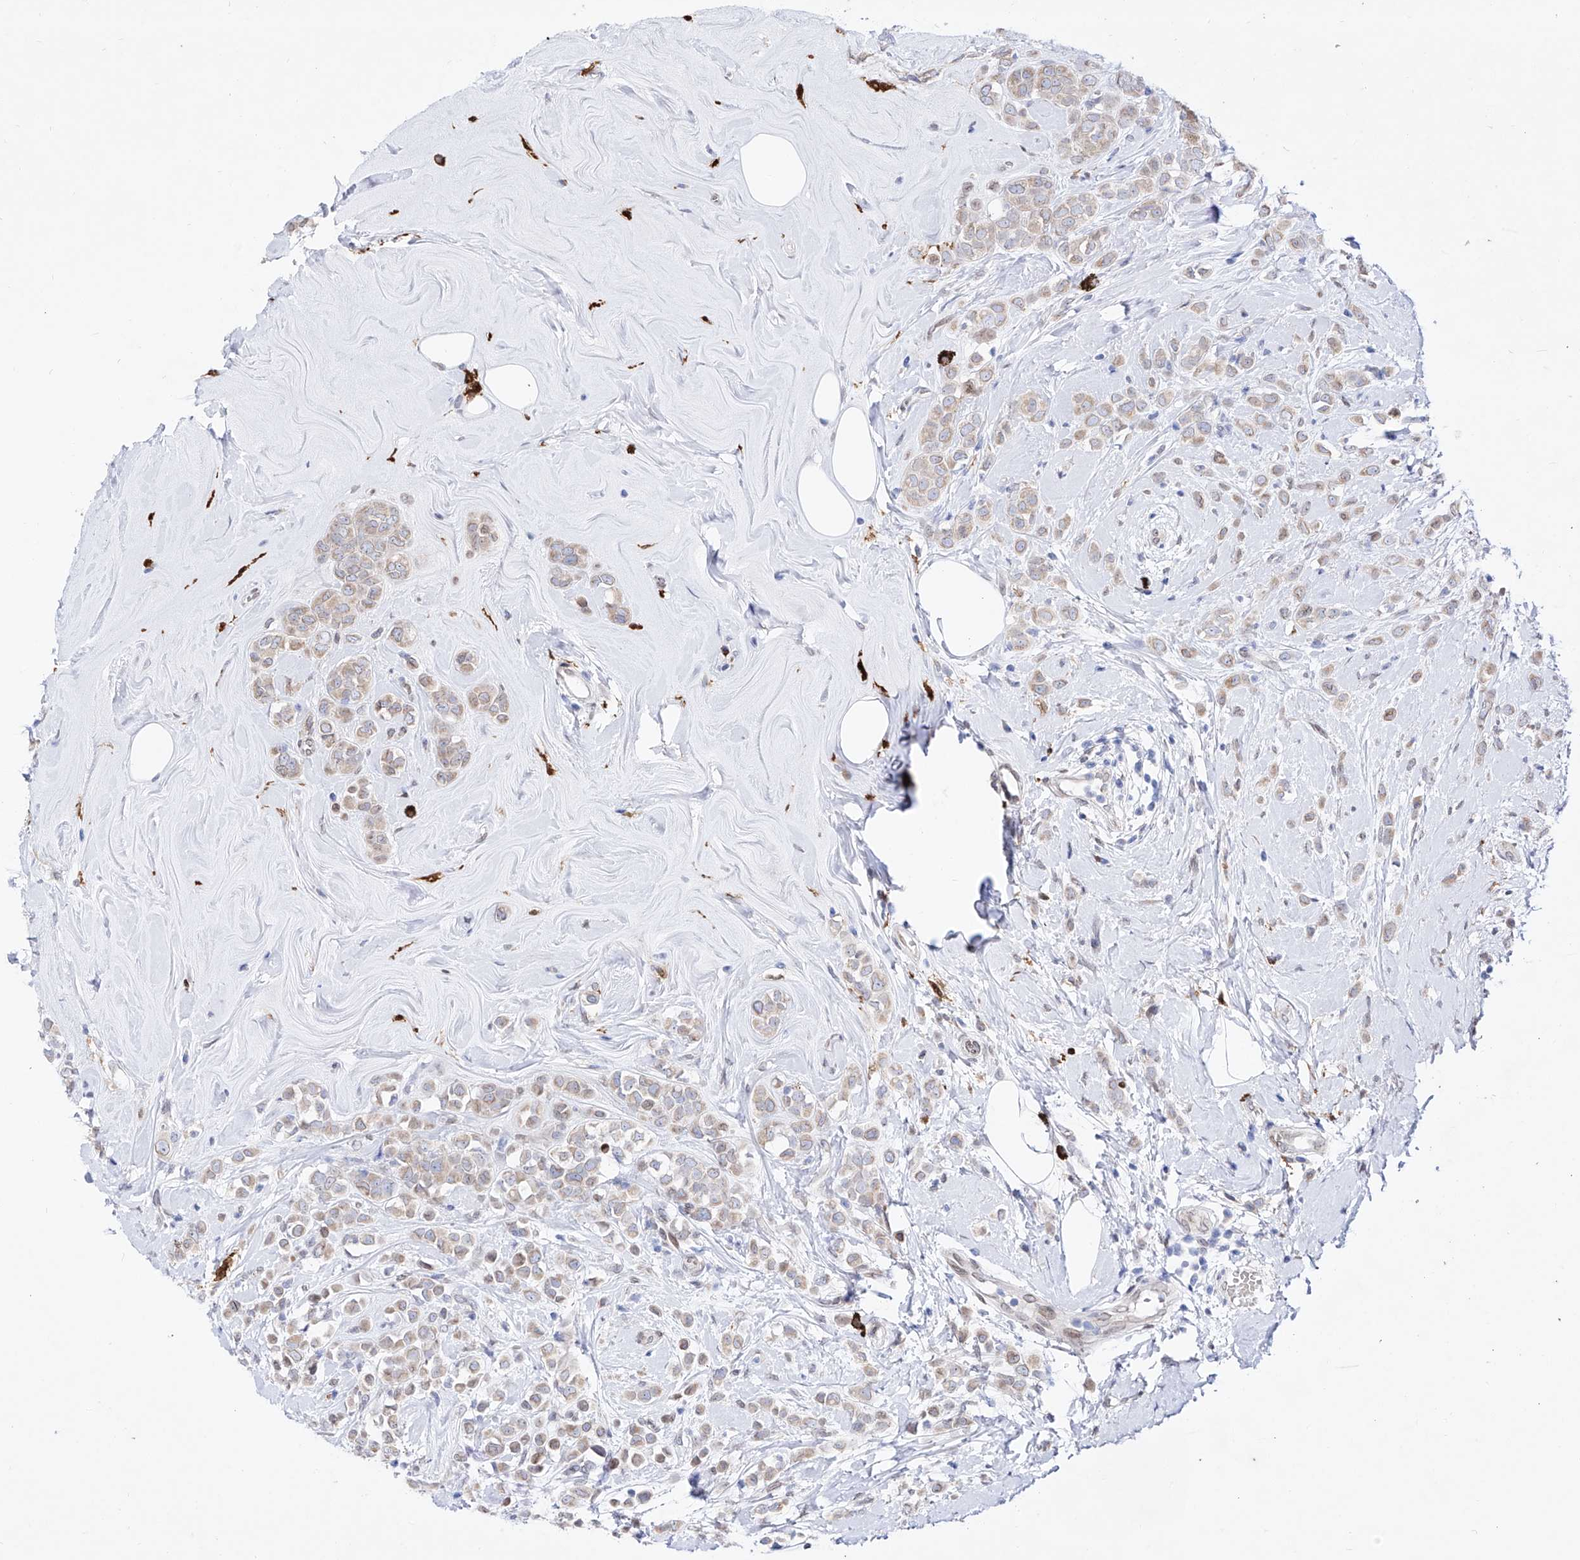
{"staining": {"intensity": "weak", "quantity": "<25%", "location": "cytoplasmic/membranous"}, "tissue": "breast cancer", "cell_type": "Tumor cells", "image_type": "cancer", "snomed": [{"axis": "morphology", "description": "Lobular carcinoma"}, {"axis": "topography", "description": "Breast"}], "caption": "High magnification brightfield microscopy of breast cancer (lobular carcinoma) stained with DAB (brown) and counterstained with hematoxylin (blue): tumor cells show no significant expression.", "gene": "LCLAT1", "patient": {"sex": "female", "age": 47}}